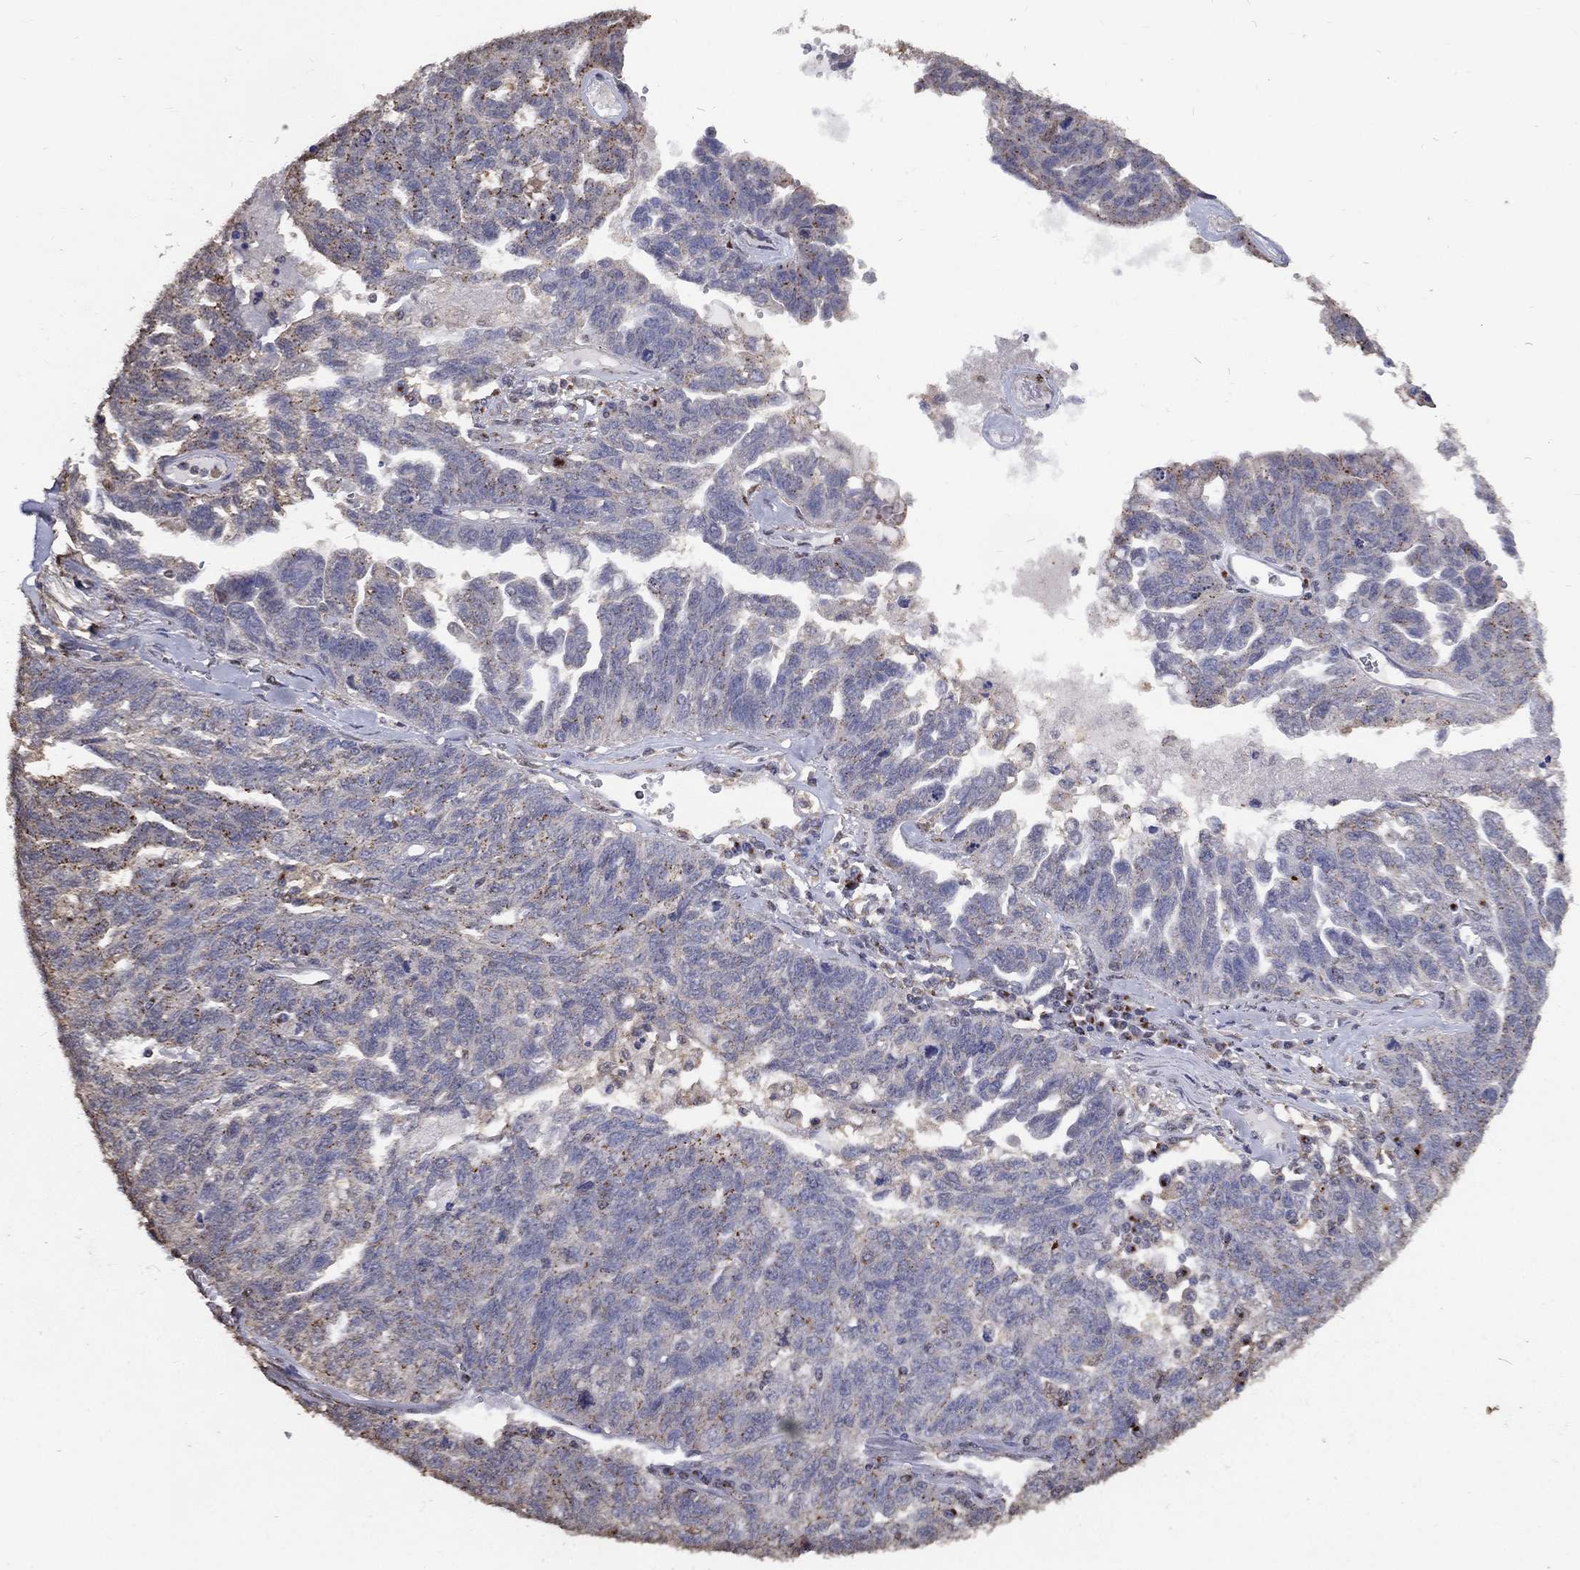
{"staining": {"intensity": "weak", "quantity": "25%-75%", "location": "cytoplasmic/membranous"}, "tissue": "ovarian cancer", "cell_type": "Tumor cells", "image_type": "cancer", "snomed": [{"axis": "morphology", "description": "Cystadenocarcinoma, serous, NOS"}, {"axis": "topography", "description": "Ovary"}], "caption": "Immunohistochemistry of human serous cystadenocarcinoma (ovarian) displays low levels of weak cytoplasmic/membranous staining in approximately 25%-75% of tumor cells.", "gene": "GPR183", "patient": {"sex": "female", "age": 71}}